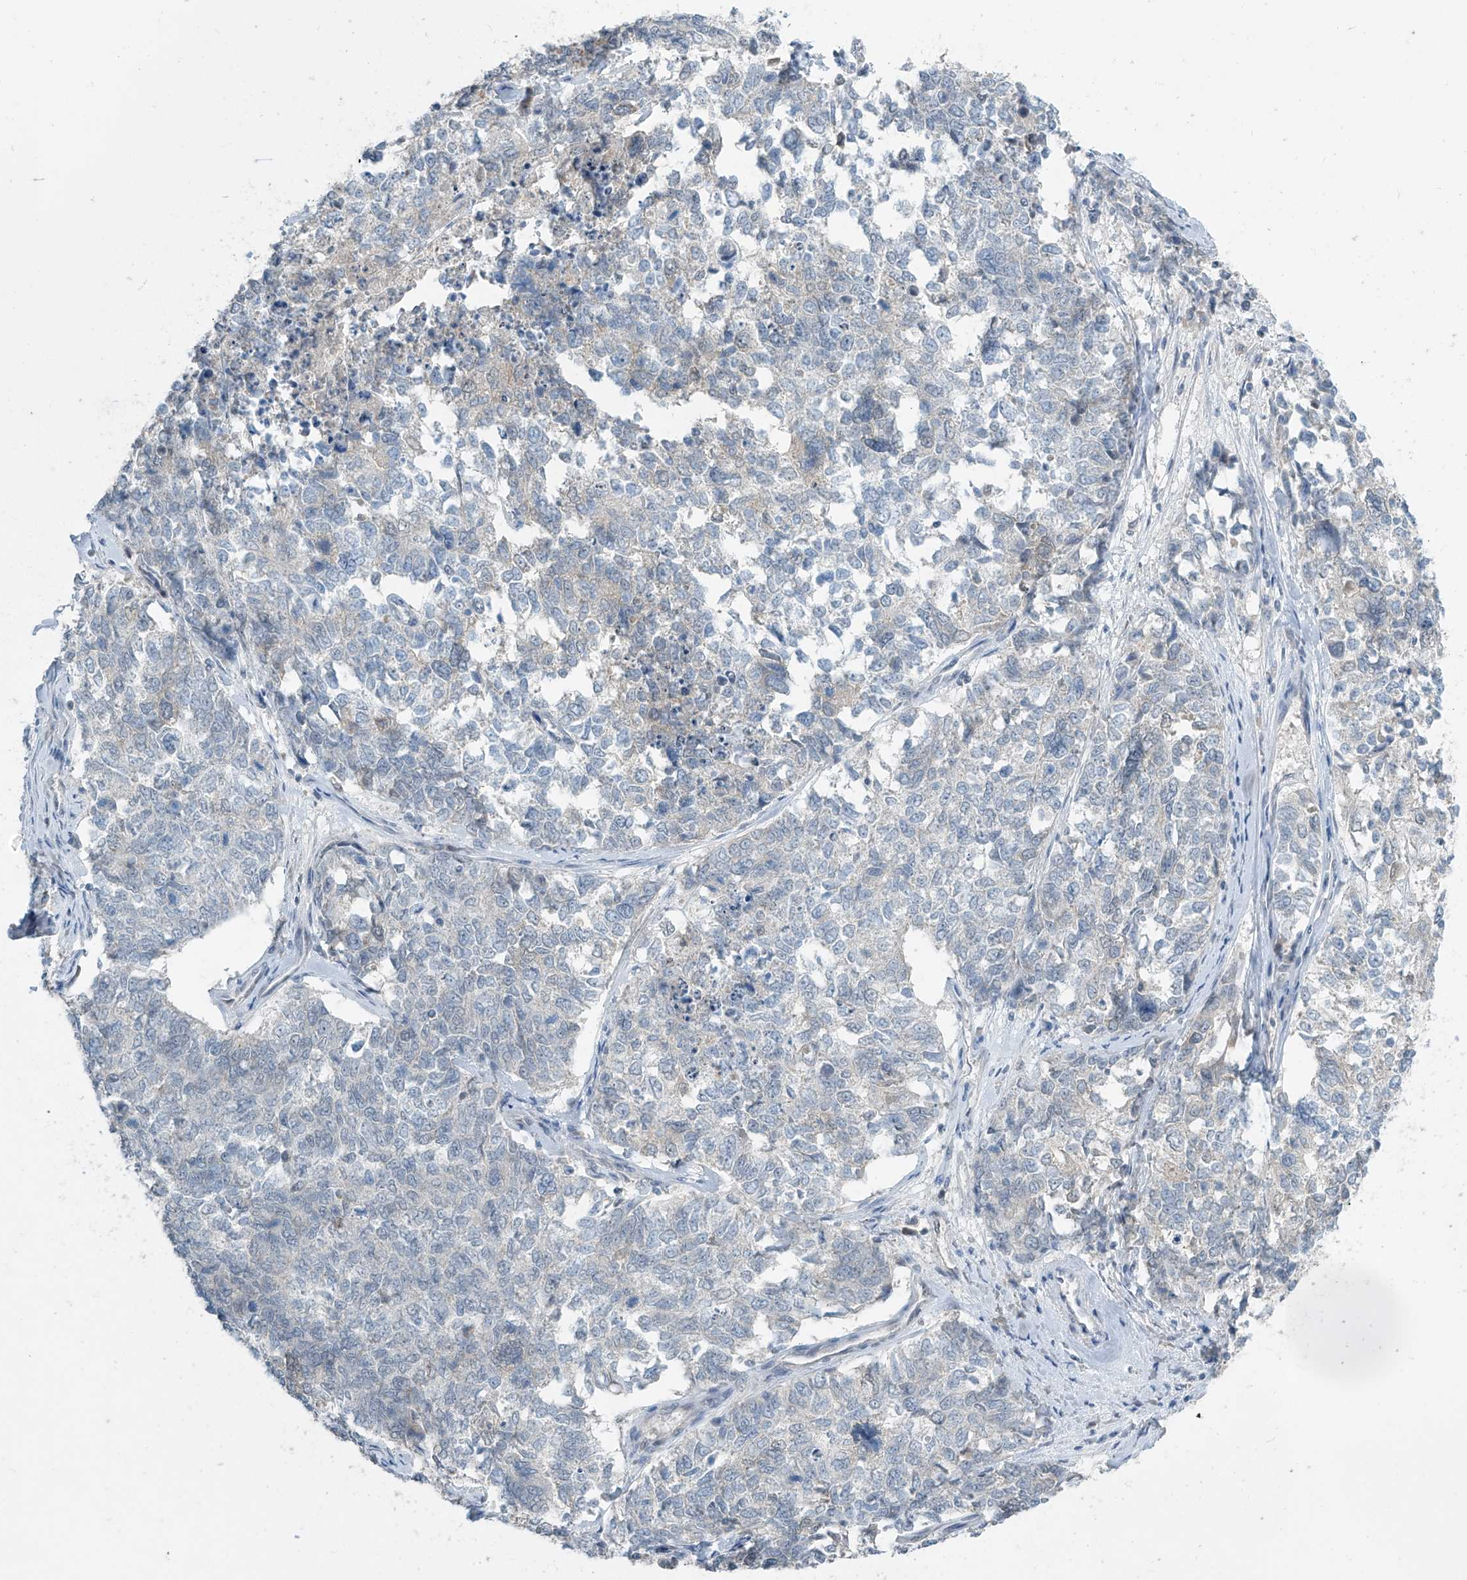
{"staining": {"intensity": "negative", "quantity": "none", "location": "none"}, "tissue": "cervical cancer", "cell_type": "Tumor cells", "image_type": "cancer", "snomed": [{"axis": "morphology", "description": "Squamous cell carcinoma, NOS"}, {"axis": "topography", "description": "Cervix"}], "caption": "Human squamous cell carcinoma (cervical) stained for a protein using immunohistochemistry (IHC) exhibits no staining in tumor cells.", "gene": "METAP1D", "patient": {"sex": "female", "age": 63}}